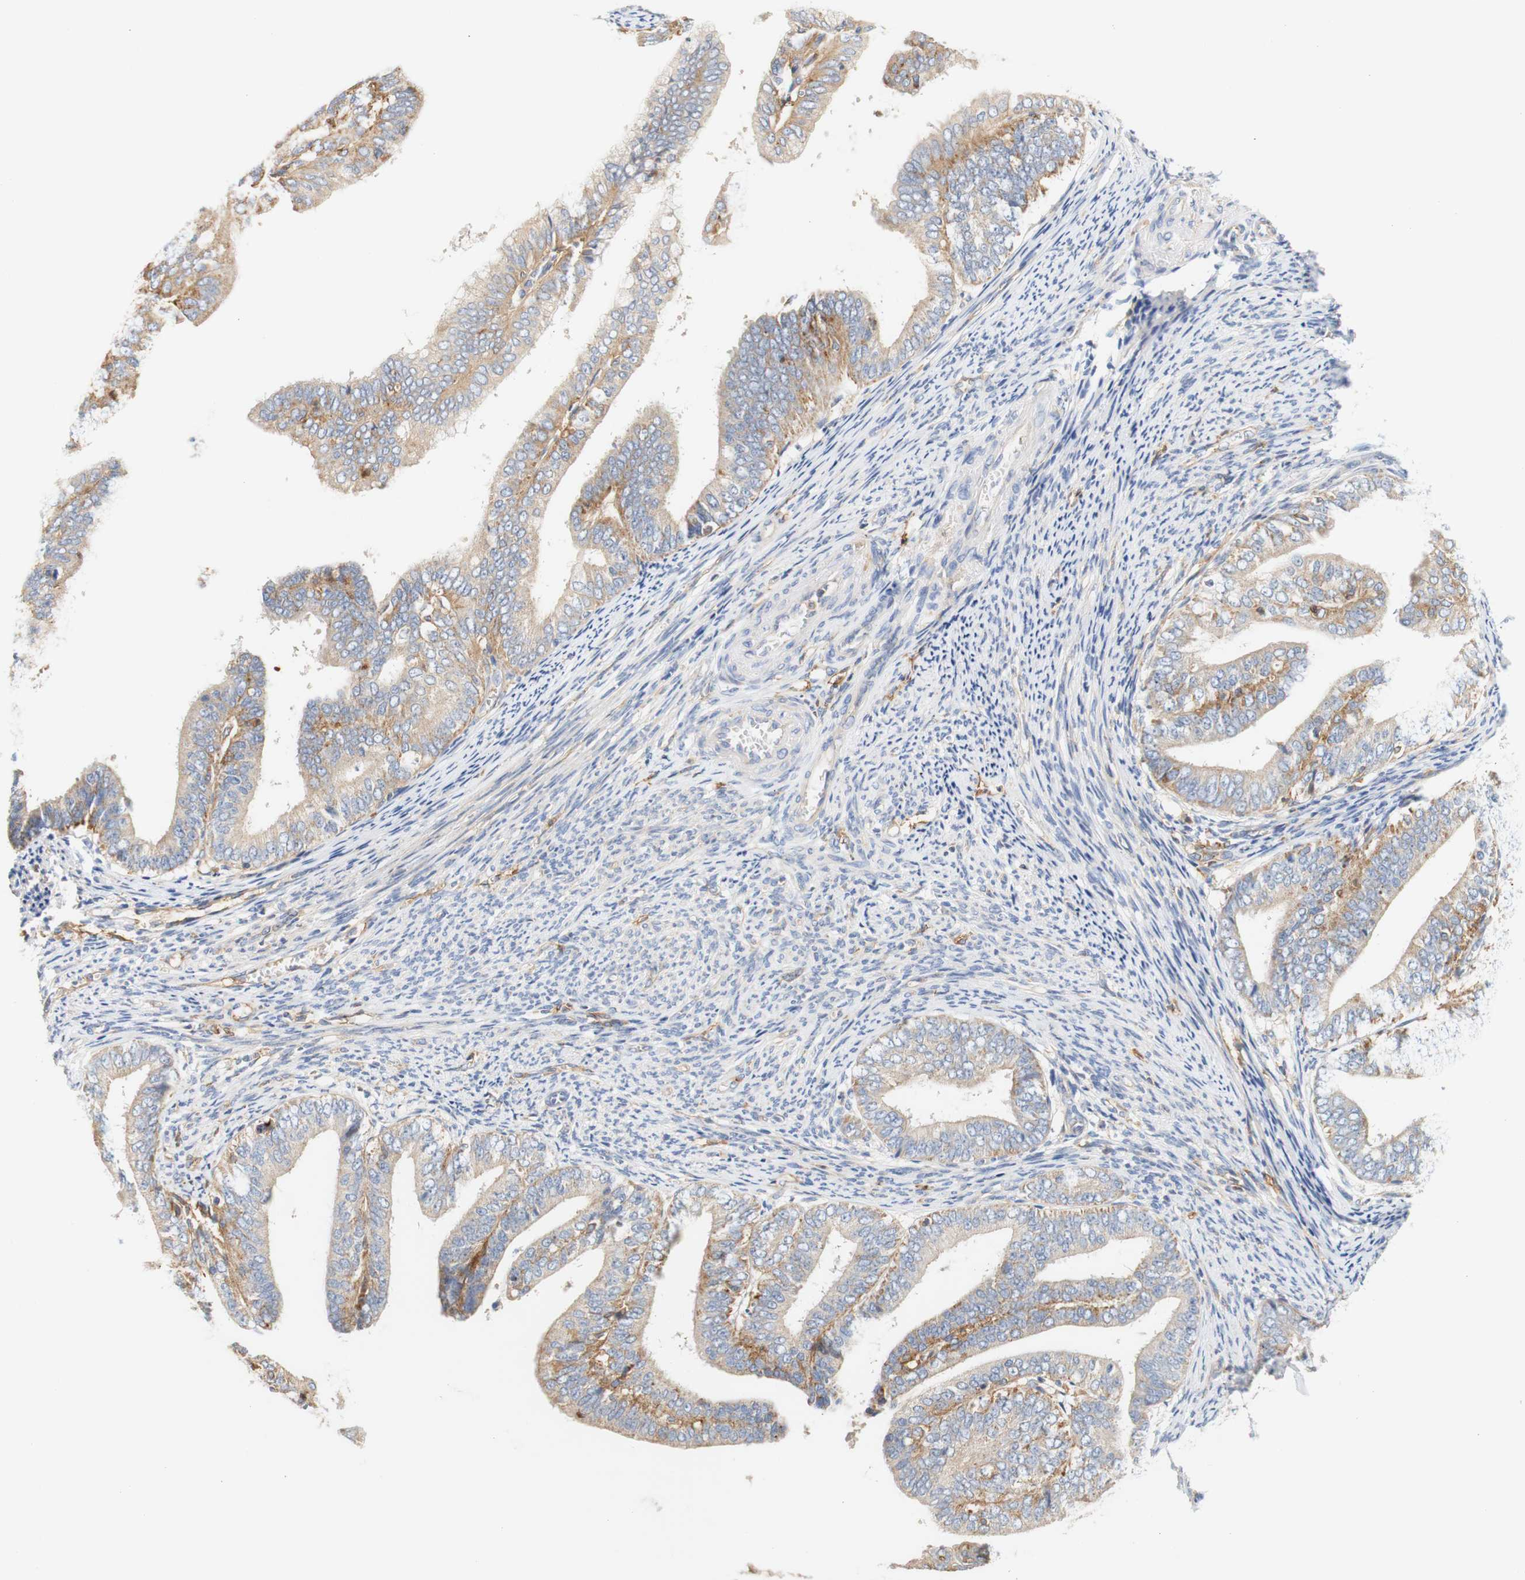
{"staining": {"intensity": "moderate", "quantity": ">75%", "location": "cytoplasmic/membranous"}, "tissue": "endometrial cancer", "cell_type": "Tumor cells", "image_type": "cancer", "snomed": [{"axis": "morphology", "description": "Adenocarcinoma, NOS"}, {"axis": "topography", "description": "Endometrium"}], "caption": "Tumor cells reveal moderate cytoplasmic/membranous positivity in about >75% of cells in endometrial adenocarcinoma. Immunohistochemistry (ihc) stains the protein of interest in brown and the nuclei are stained blue.", "gene": "PCDH7", "patient": {"sex": "female", "age": 63}}